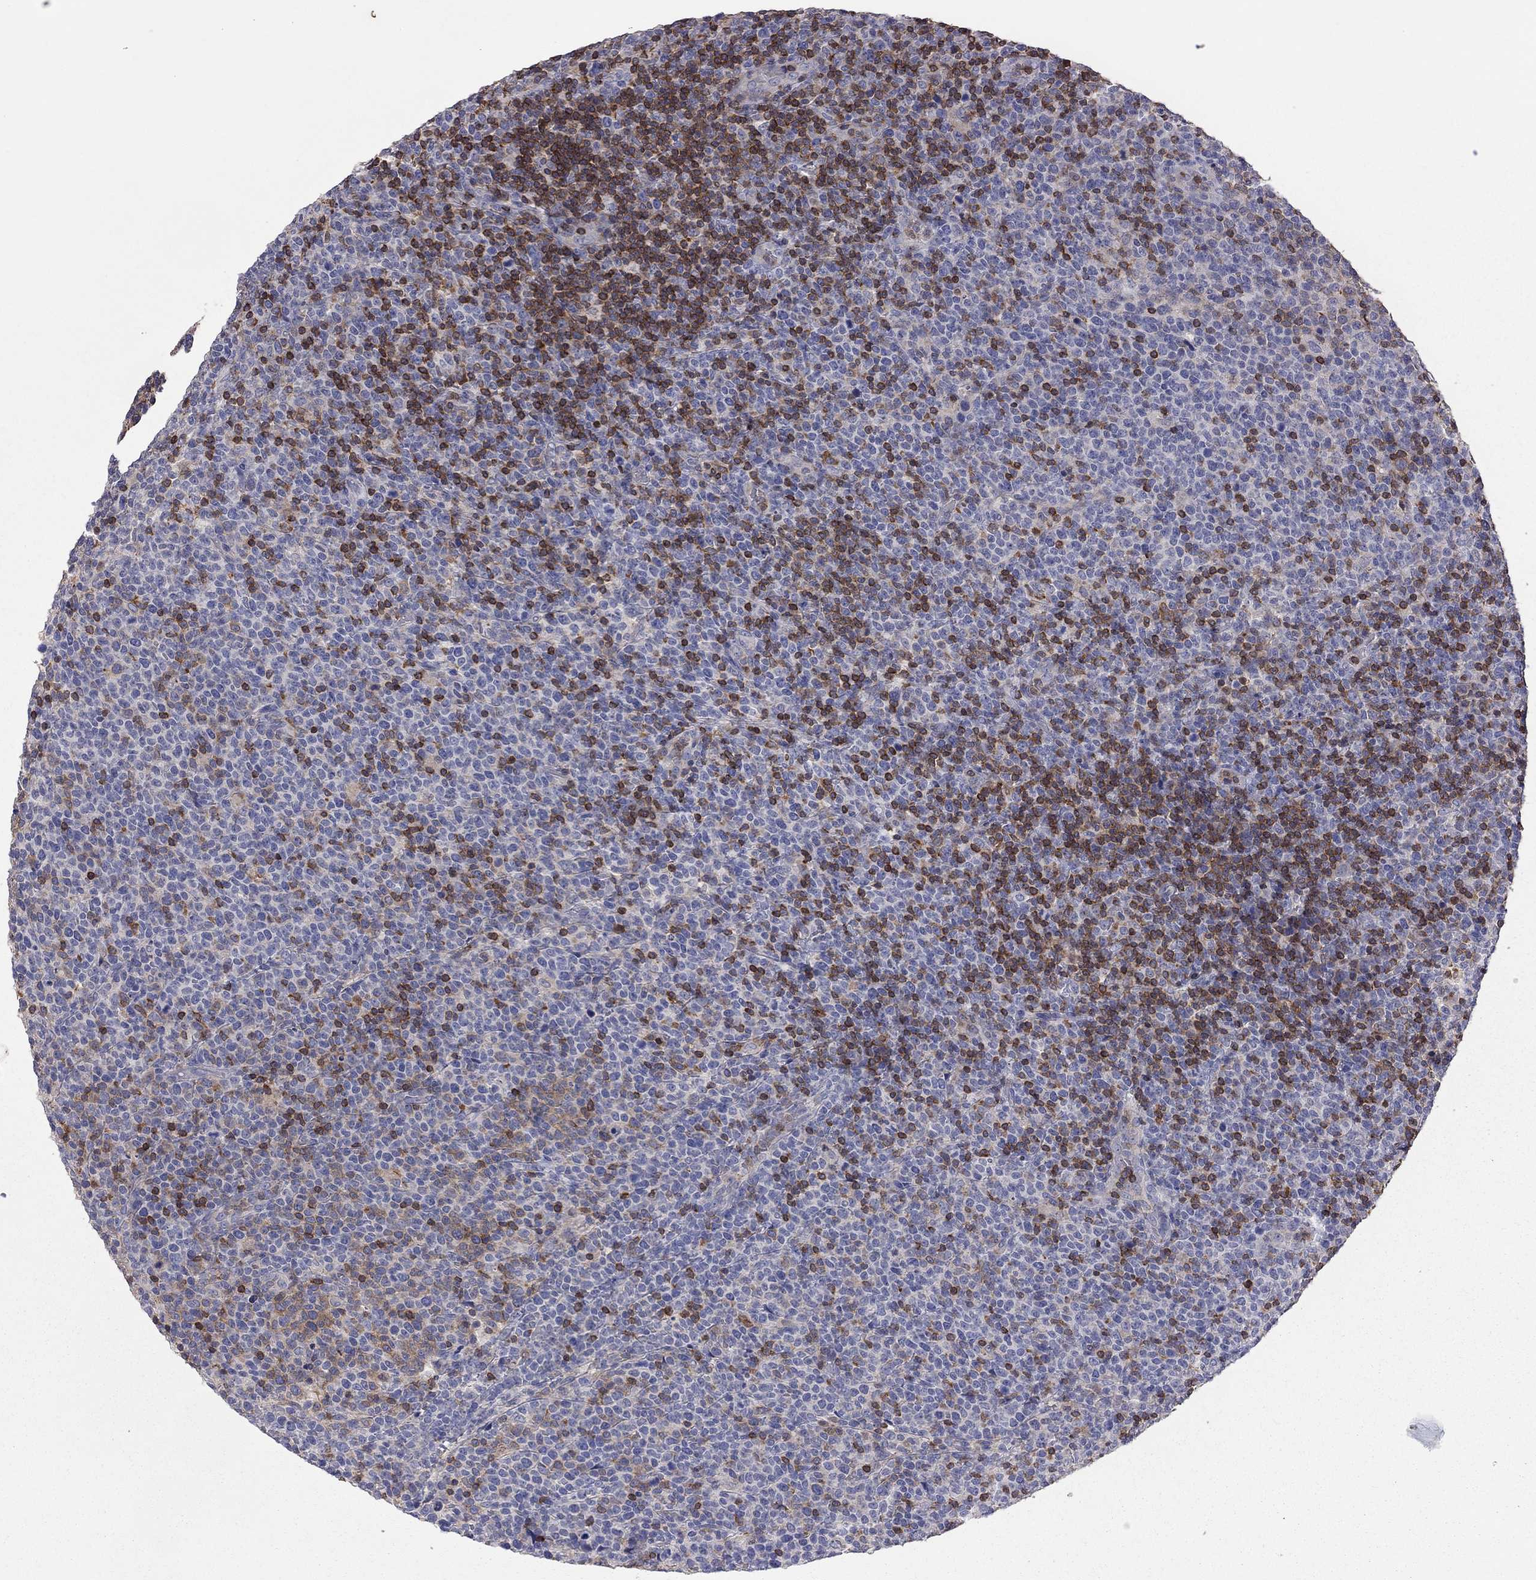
{"staining": {"intensity": "negative", "quantity": "none", "location": "none"}, "tissue": "lymphoma", "cell_type": "Tumor cells", "image_type": "cancer", "snomed": [{"axis": "morphology", "description": "Malignant lymphoma, non-Hodgkin's type, High grade"}, {"axis": "topography", "description": "Lymph node"}], "caption": "Tumor cells are negative for brown protein staining in malignant lymphoma, non-Hodgkin's type (high-grade).", "gene": "IPCEF1", "patient": {"sex": "male", "age": 61}}